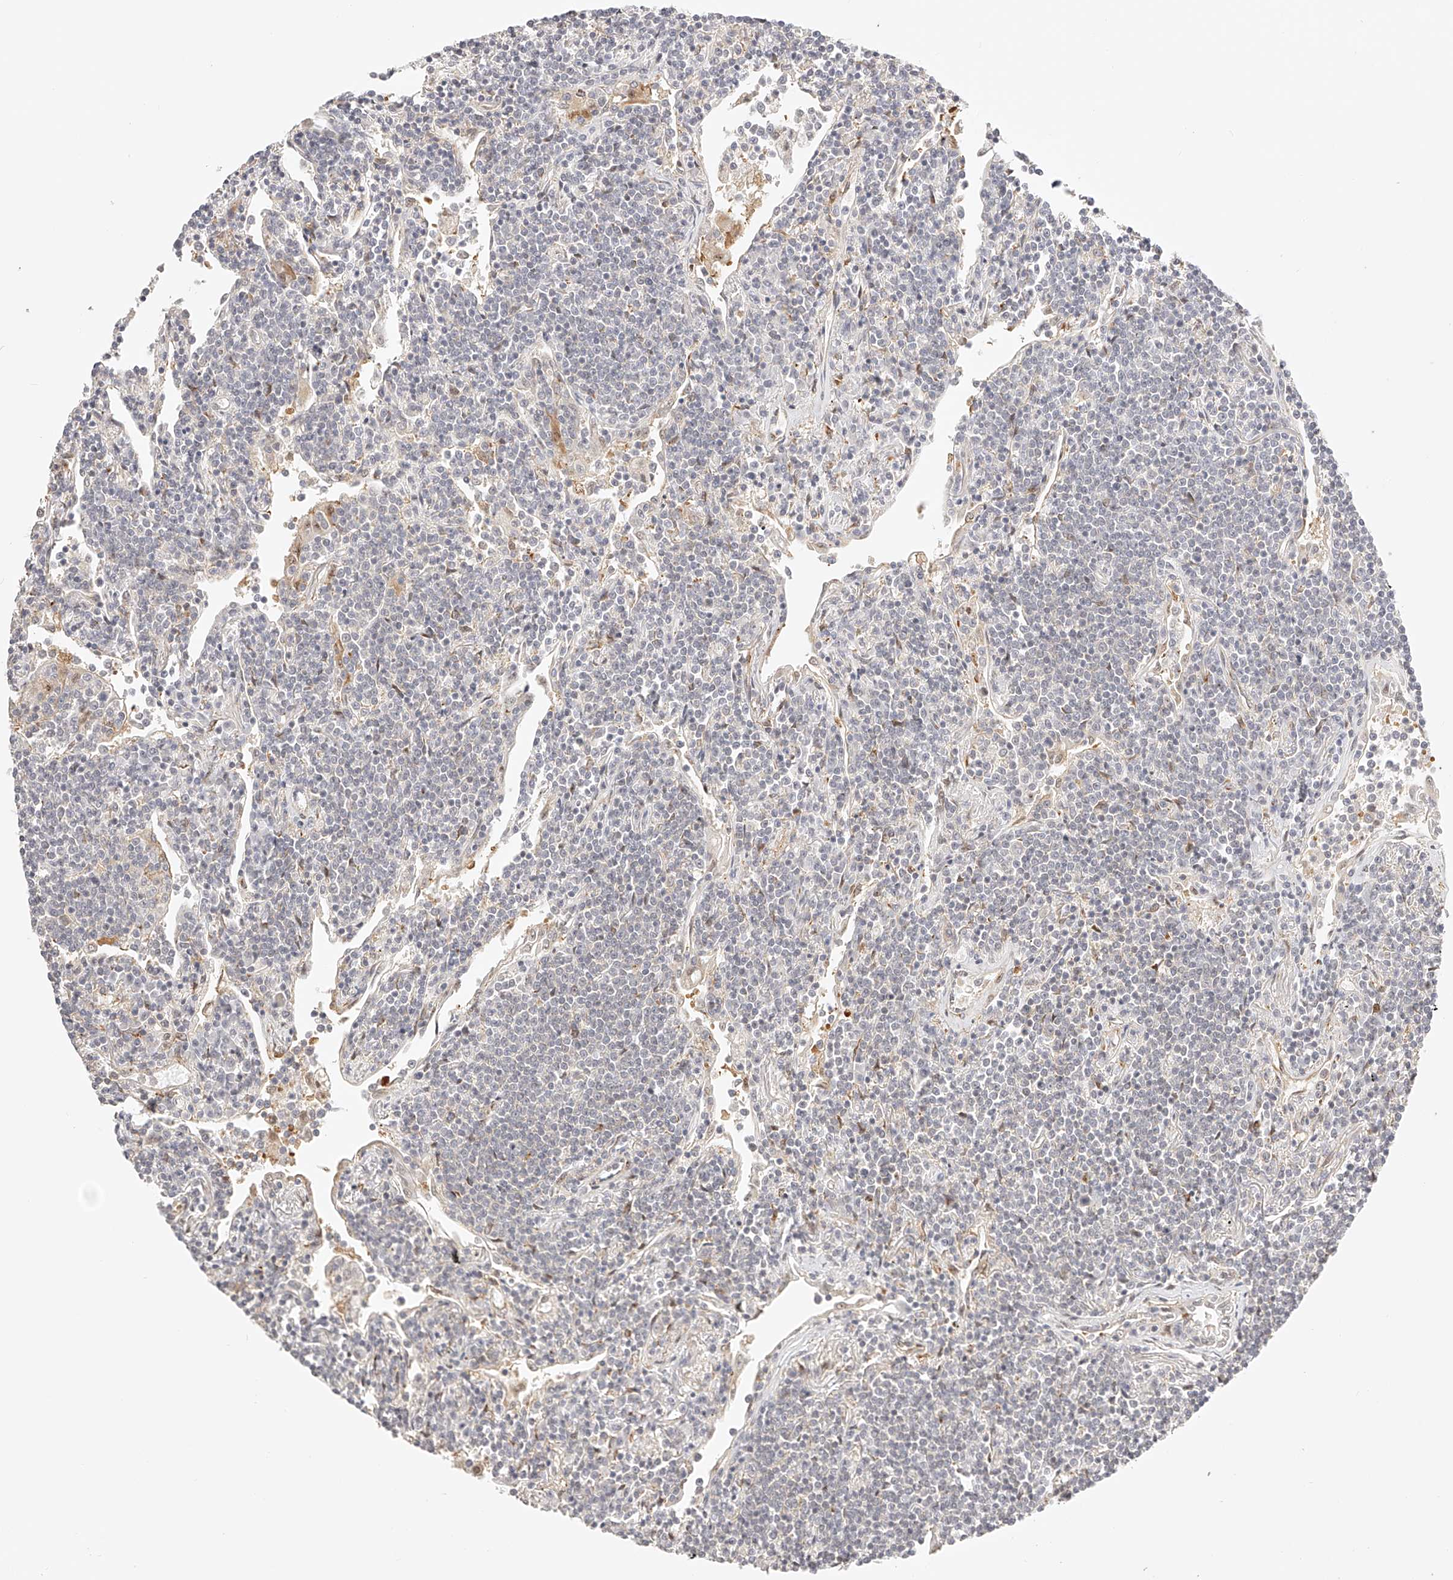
{"staining": {"intensity": "negative", "quantity": "none", "location": "none"}, "tissue": "lymphoma", "cell_type": "Tumor cells", "image_type": "cancer", "snomed": [{"axis": "morphology", "description": "Malignant lymphoma, non-Hodgkin's type, Low grade"}, {"axis": "topography", "description": "Lung"}], "caption": "IHC histopathology image of neoplastic tissue: low-grade malignant lymphoma, non-Hodgkin's type stained with DAB demonstrates no significant protein positivity in tumor cells. (Stains: DAB immunohistochemistry (IHC) with hematoxylin counter stain, Microscopy: brightfield microscopy at high magnification).", "gene": "SYNC", "patient": {"sex": "female", "age": 71}}